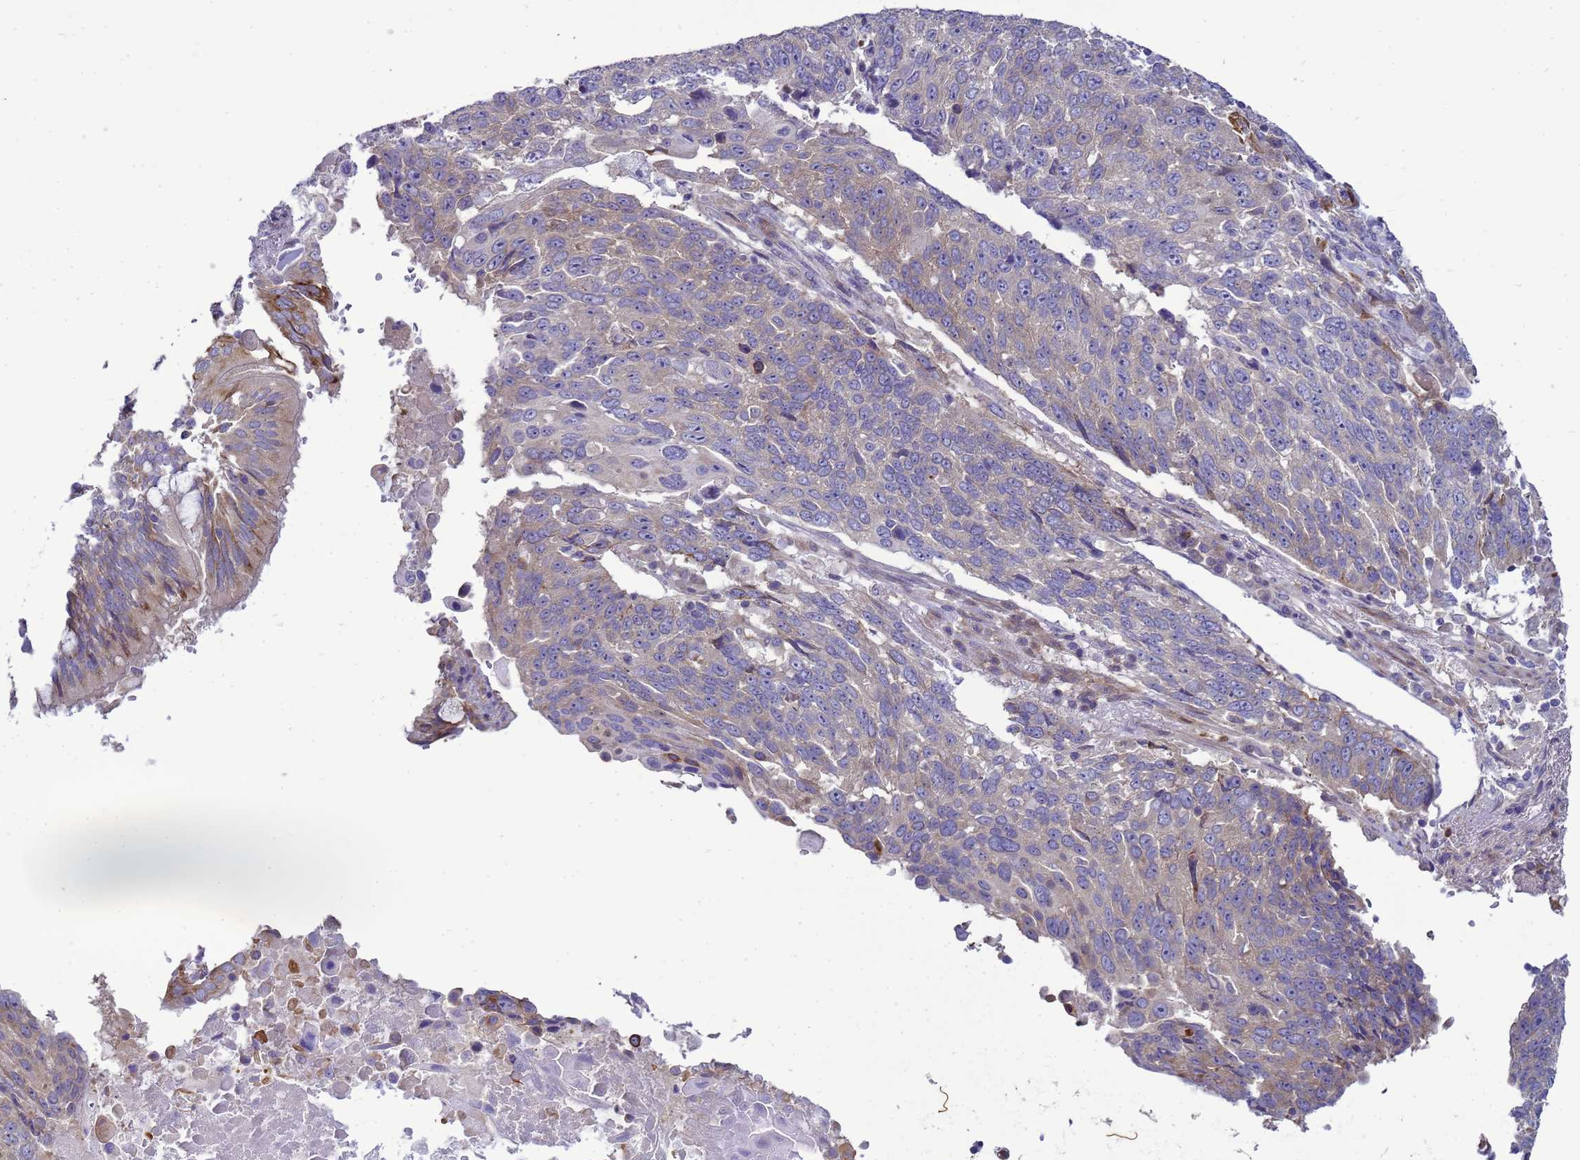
{"staining": {"intensity": "negative", "quantity": "none", "location": "none"}, "tissue": "lung cancer", "cell_type": "Tumor cells", "image_type": "cancer", "snomed": [{"axis": "morphology", "description": "Squamous cell carcinoma, NOS"}, {"axis": "topography", "description": "Lung"}], "caption": "The histopathology image exhibits no significant positivity in tumor cells of lung cancer (squamous cell carcinoma).", "gene": "MON1B", "patient": {"sex": "male", "age": 66}}